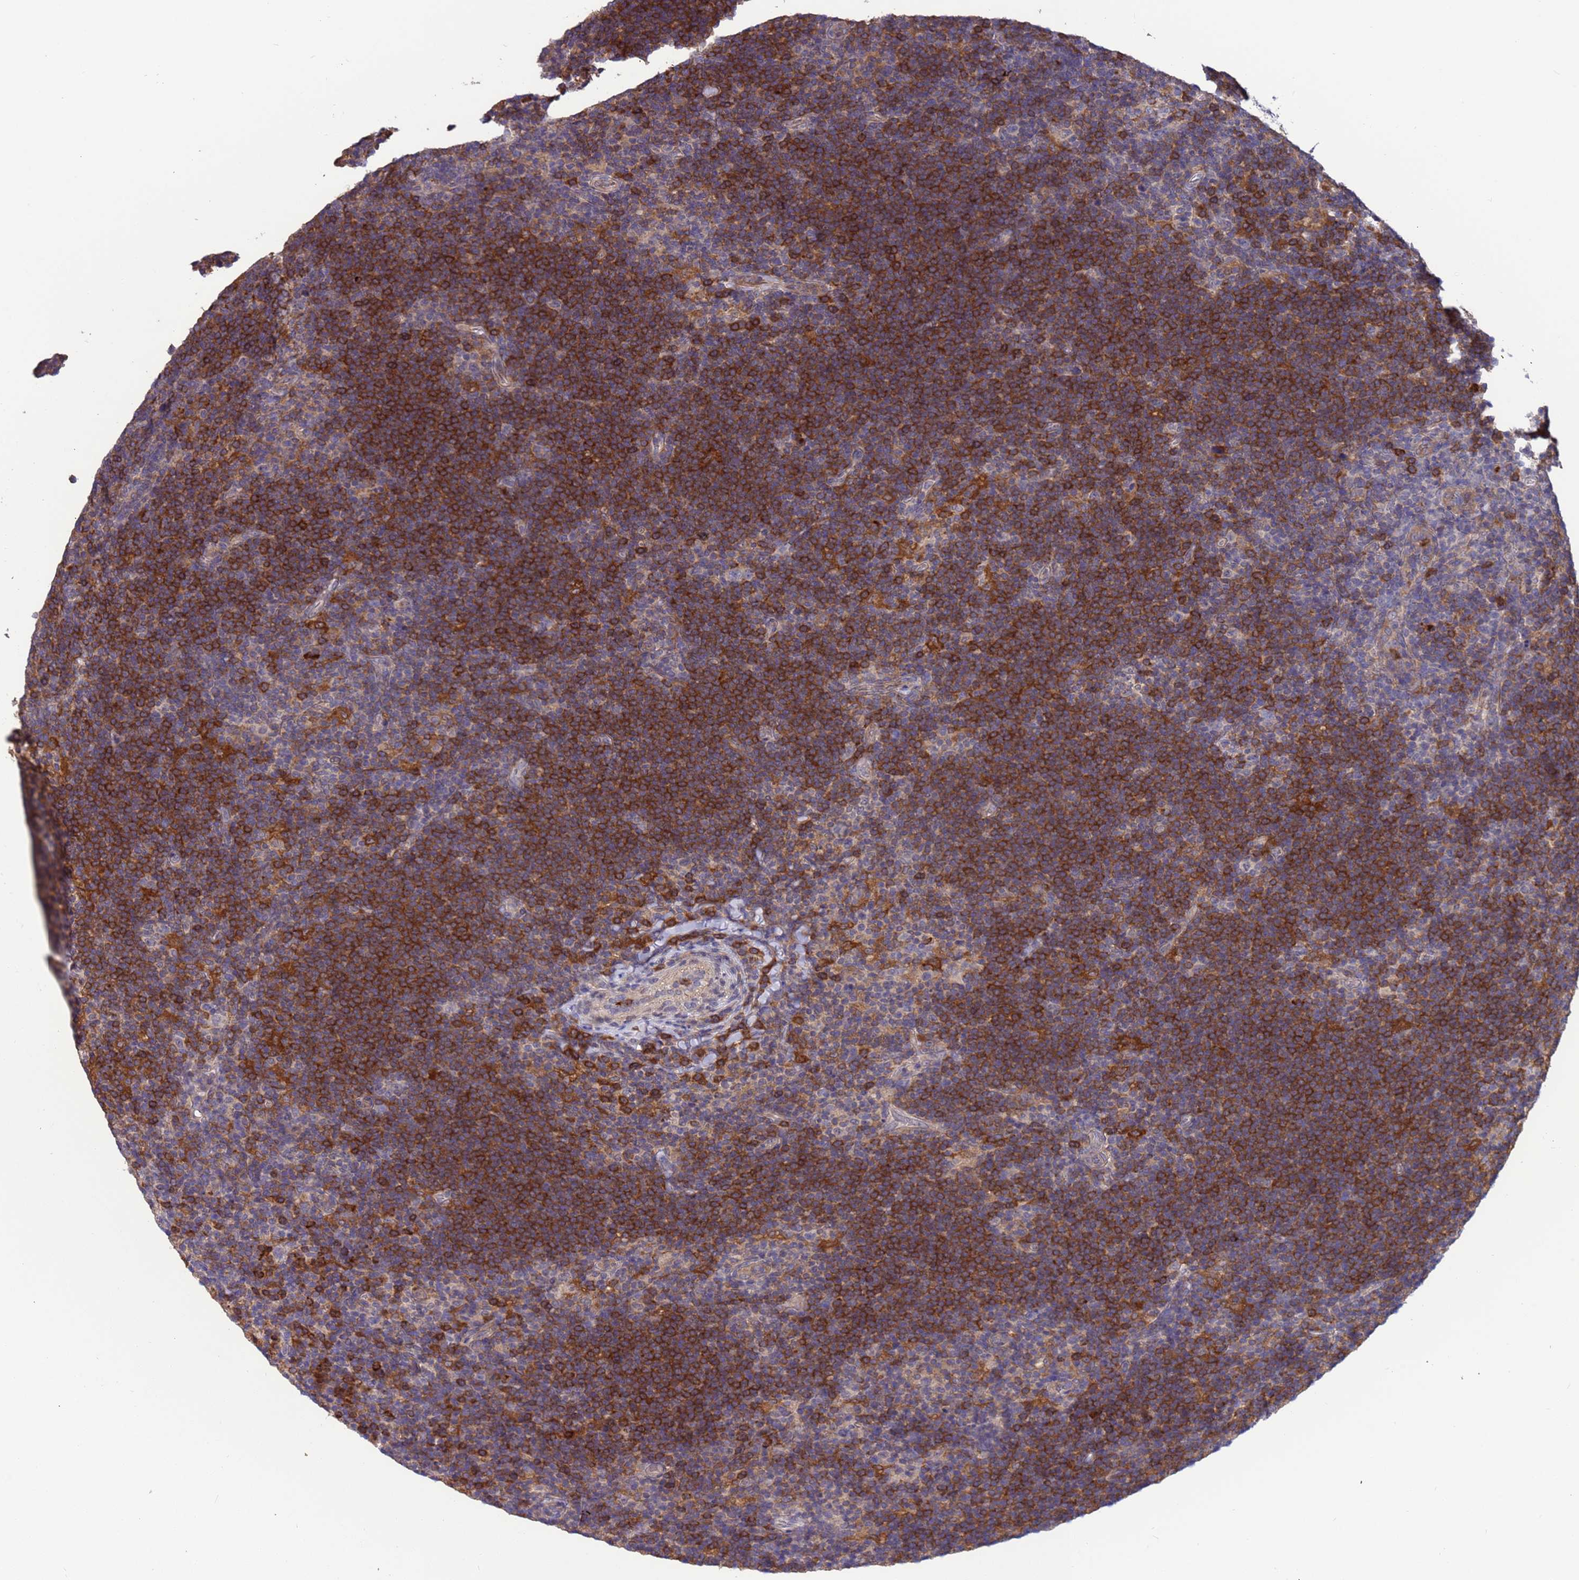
{"staining": {"intensity": "negative", "quantity": "none", "location": "none"}, "tissue": "lymphoma", "cell_type": "Tumor cells", "image_type": "cancer", "snomed": [{"axis": "morphology", "description": "Hodgkin's disease, NOS"}, {"axis": "topography", "description": "Lymph node"}], "caption": "The photomicrograph exhibits no significant expression in tumor cells of Hodgkin's disease. (DAB immunohistochemistry (IHC) with hematoxylin counter stain).", "gene": "AMPD3", "patient": {"sex": "female", "age": 57}}